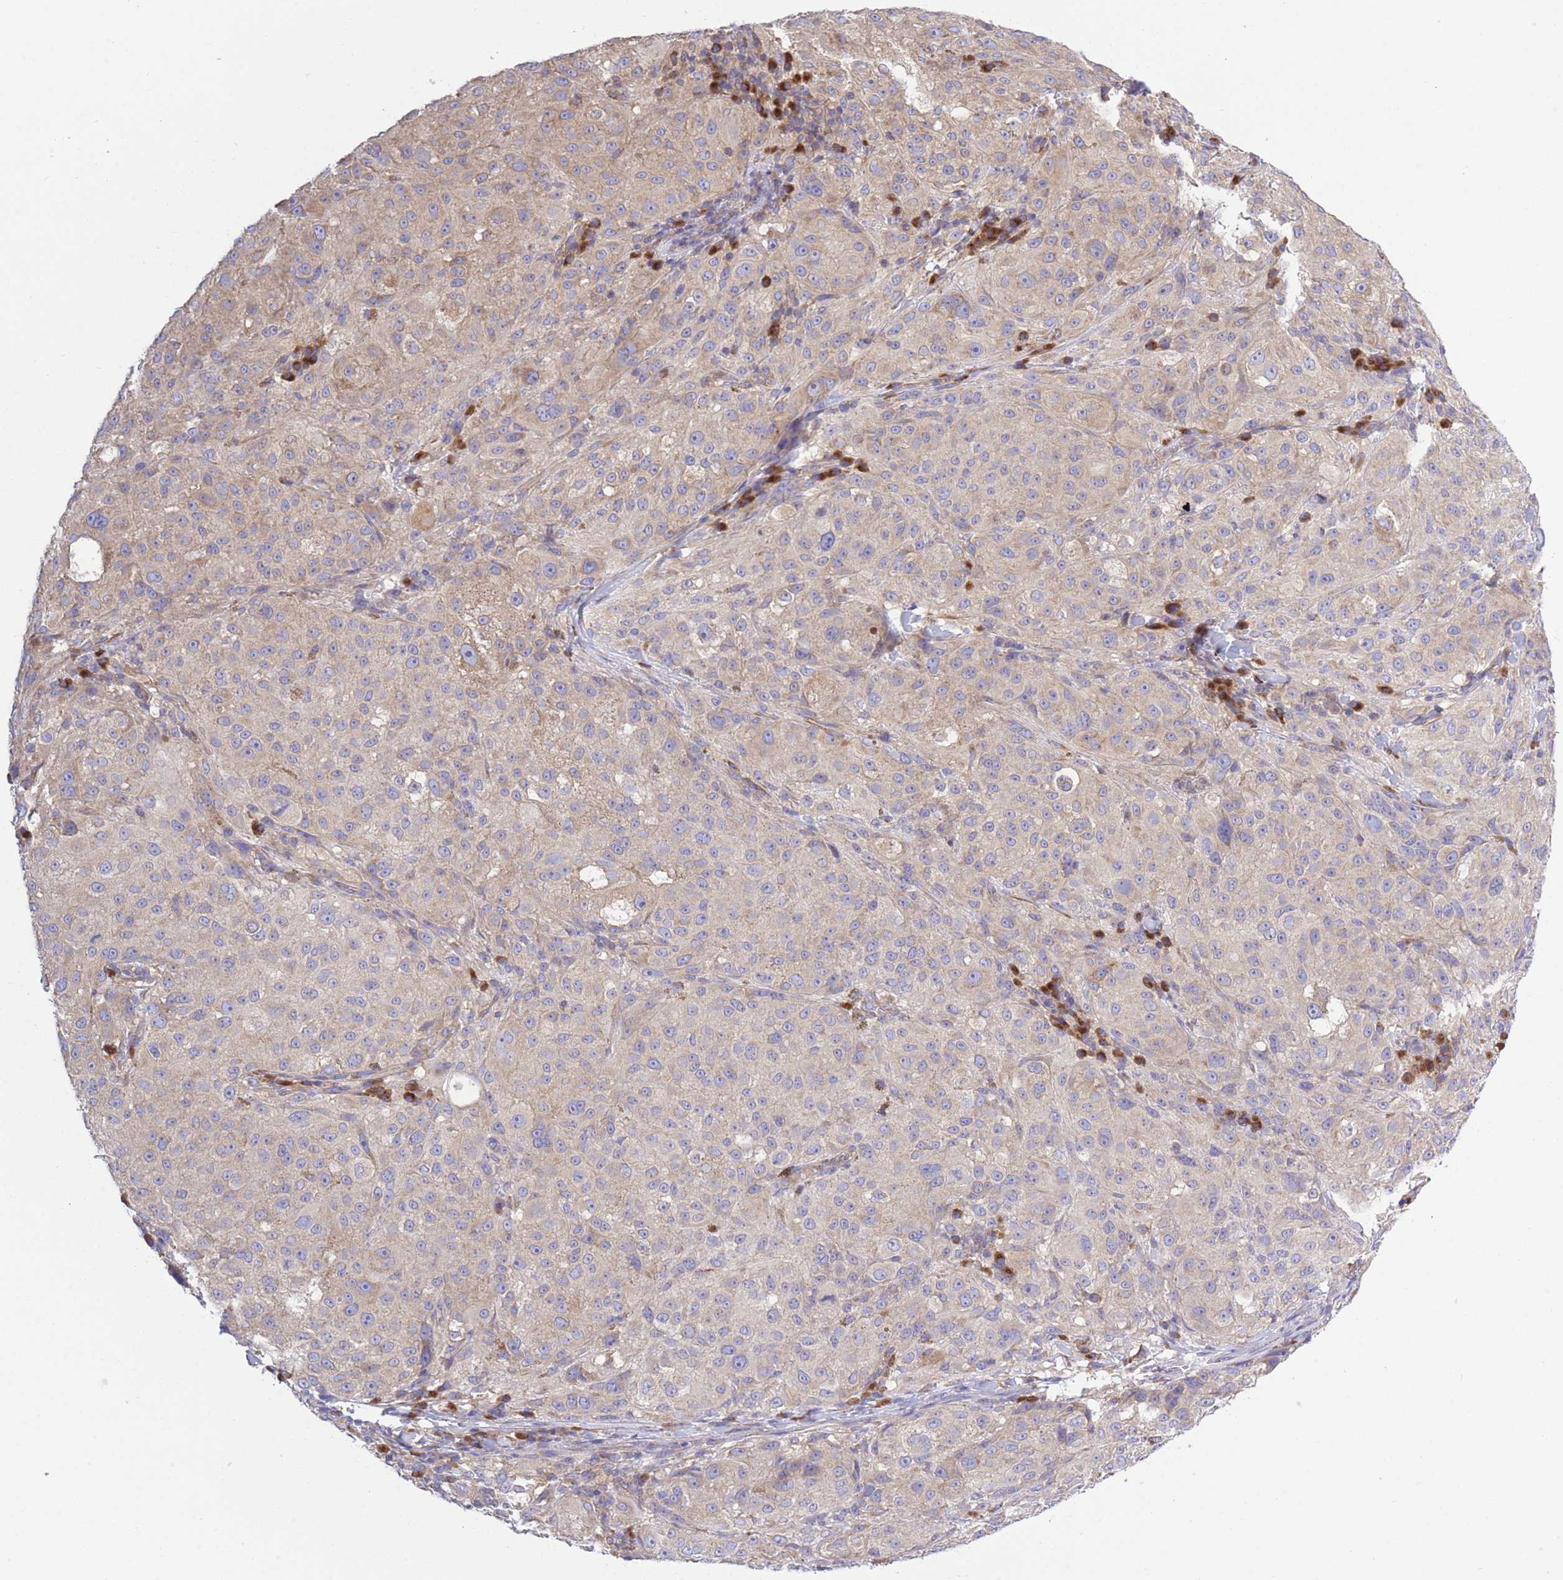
{"staining": {"intensity": "moderate", "quantity": "25%-75%", "location": "cytoplasmic/membranous"}, "tissue": "melanoma", "cell_type": "Tumor cells", "image_type": "cancer", "snomed": [{"axis": "morphology", "description": "Necrosis, NOS"}, {"axis": "morphology", "description": "Malignant melanoma, NOS"}, {"axis": "topography", "description": "Skin"}], "caption": "The histopathology image exhibits a brown stain indicating the presence of a protein in the cytoplasmic/membranous of tumor cells in malignant melanoma.", "gene": "COPG2", "patient": {"sex": "female", "age": 87}}